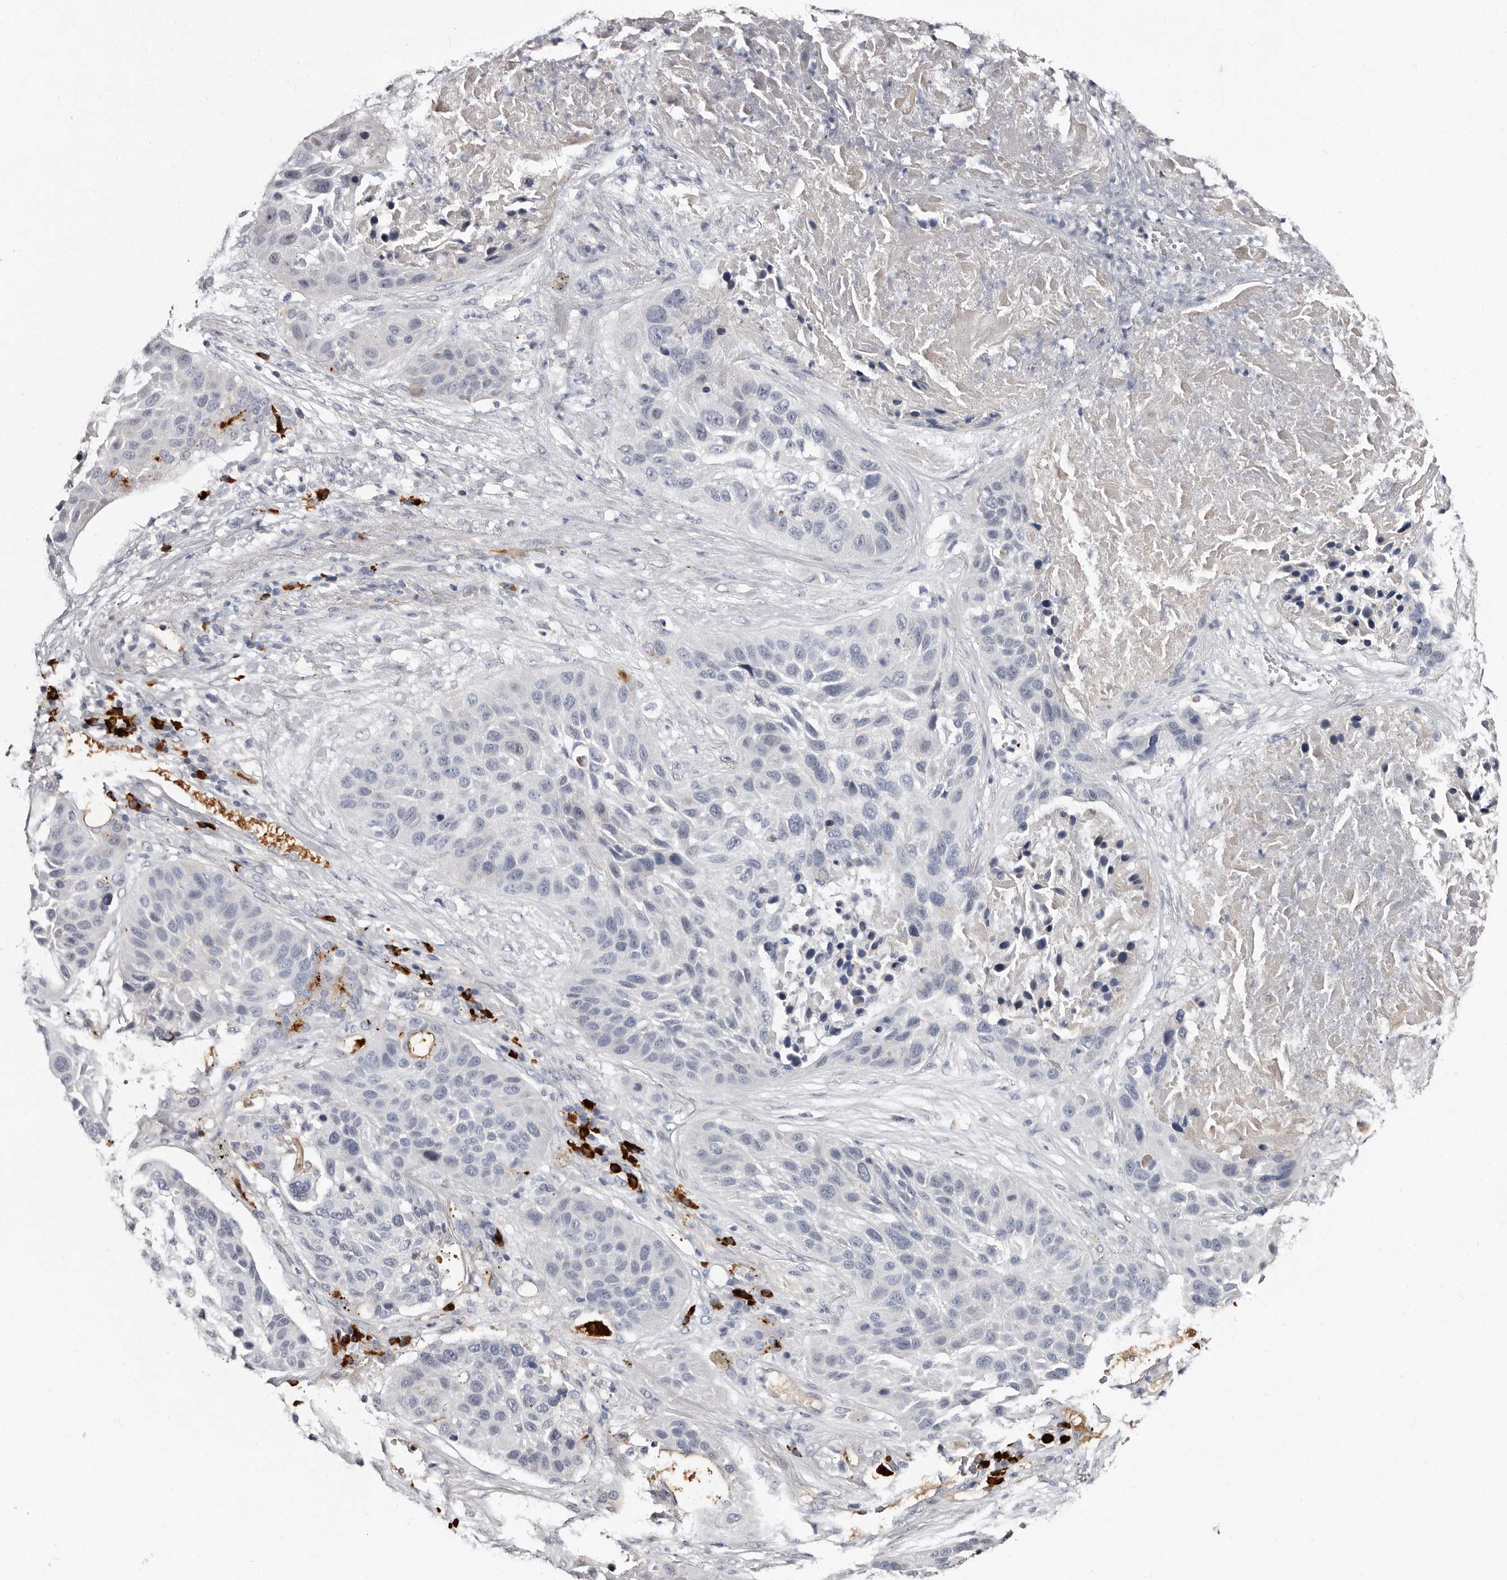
{"staining": {"intensity": "negative", "quantity": "none", "location": "none"}, "tissue": "lung cancer", "cell_type": "Tumor cells", "image_type": "cancer", "snomed": [{"axis": "morphology", "description": "Squamous cell carcinoma, NOS"}, {"axis": "topography", "description": "Lung"}], "caption": "High power microscopy photomicrograph of an immunohistochemistry micrograph of lung squamous cell carcinoma, revealing no significant staining in tumor cells.", "gene": "TBC1D22B", "patient": {"sex": "male", "age": 57}}